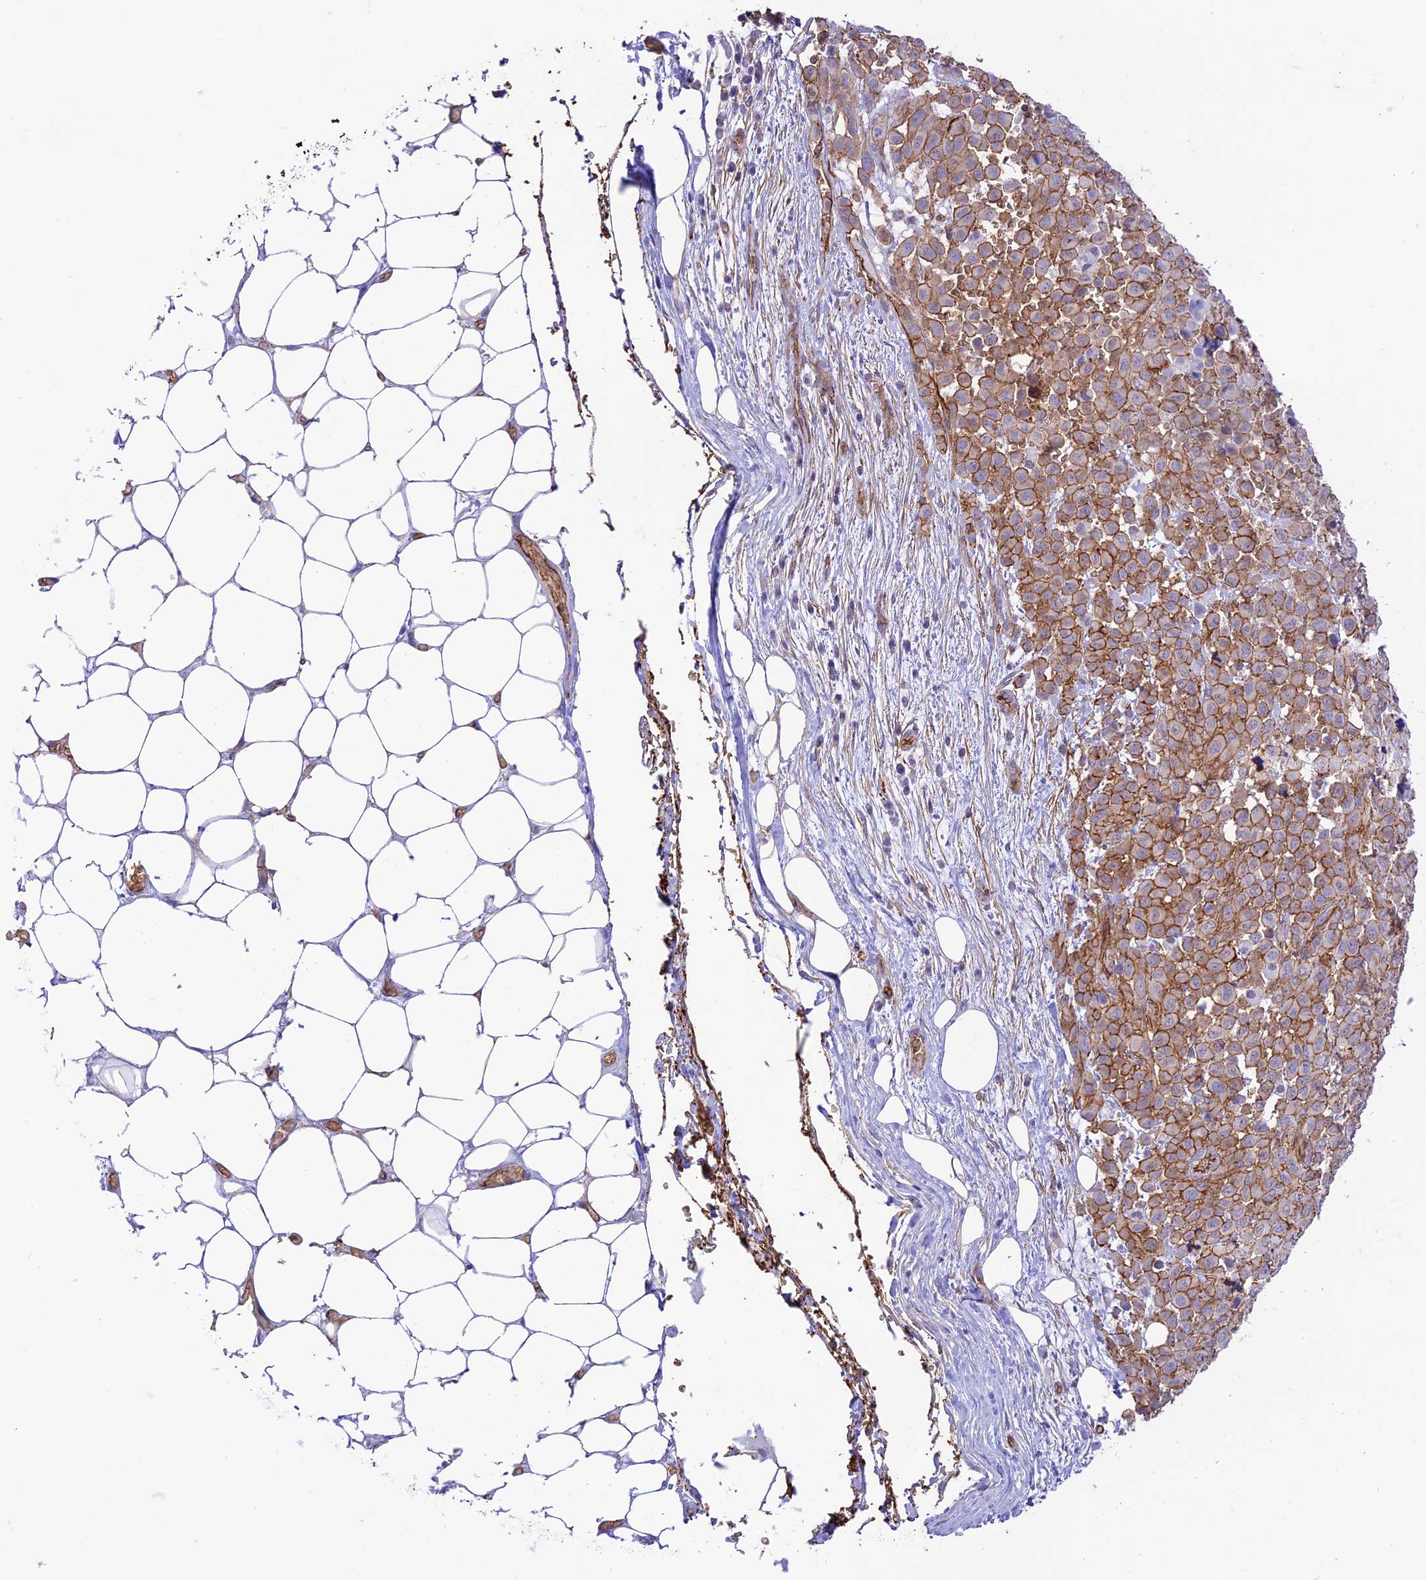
{"staining": {"intensity": "moderate", "quantity": ">75%", "location": "cytoplasmic/membranous"}, "tissue": "melanoma", "cell_type": "Tumor cells", "image_type": "cancer", "snomed": [{"axis": "morphology", "description": "Malignant melanoma, Metastatic site"}, {"axis": "topography", "description": "Skin"}], "caption": "DAB (3,3'-diaminobenzidine) immunohistochemical staining of malignant melanoma (metastatic site) reveals moderate cytoplasmic/membranous protein expression in about >75% of tumor cells.", "gene": "YPEL5", "patient": {"sex": "female", "age": 81}}